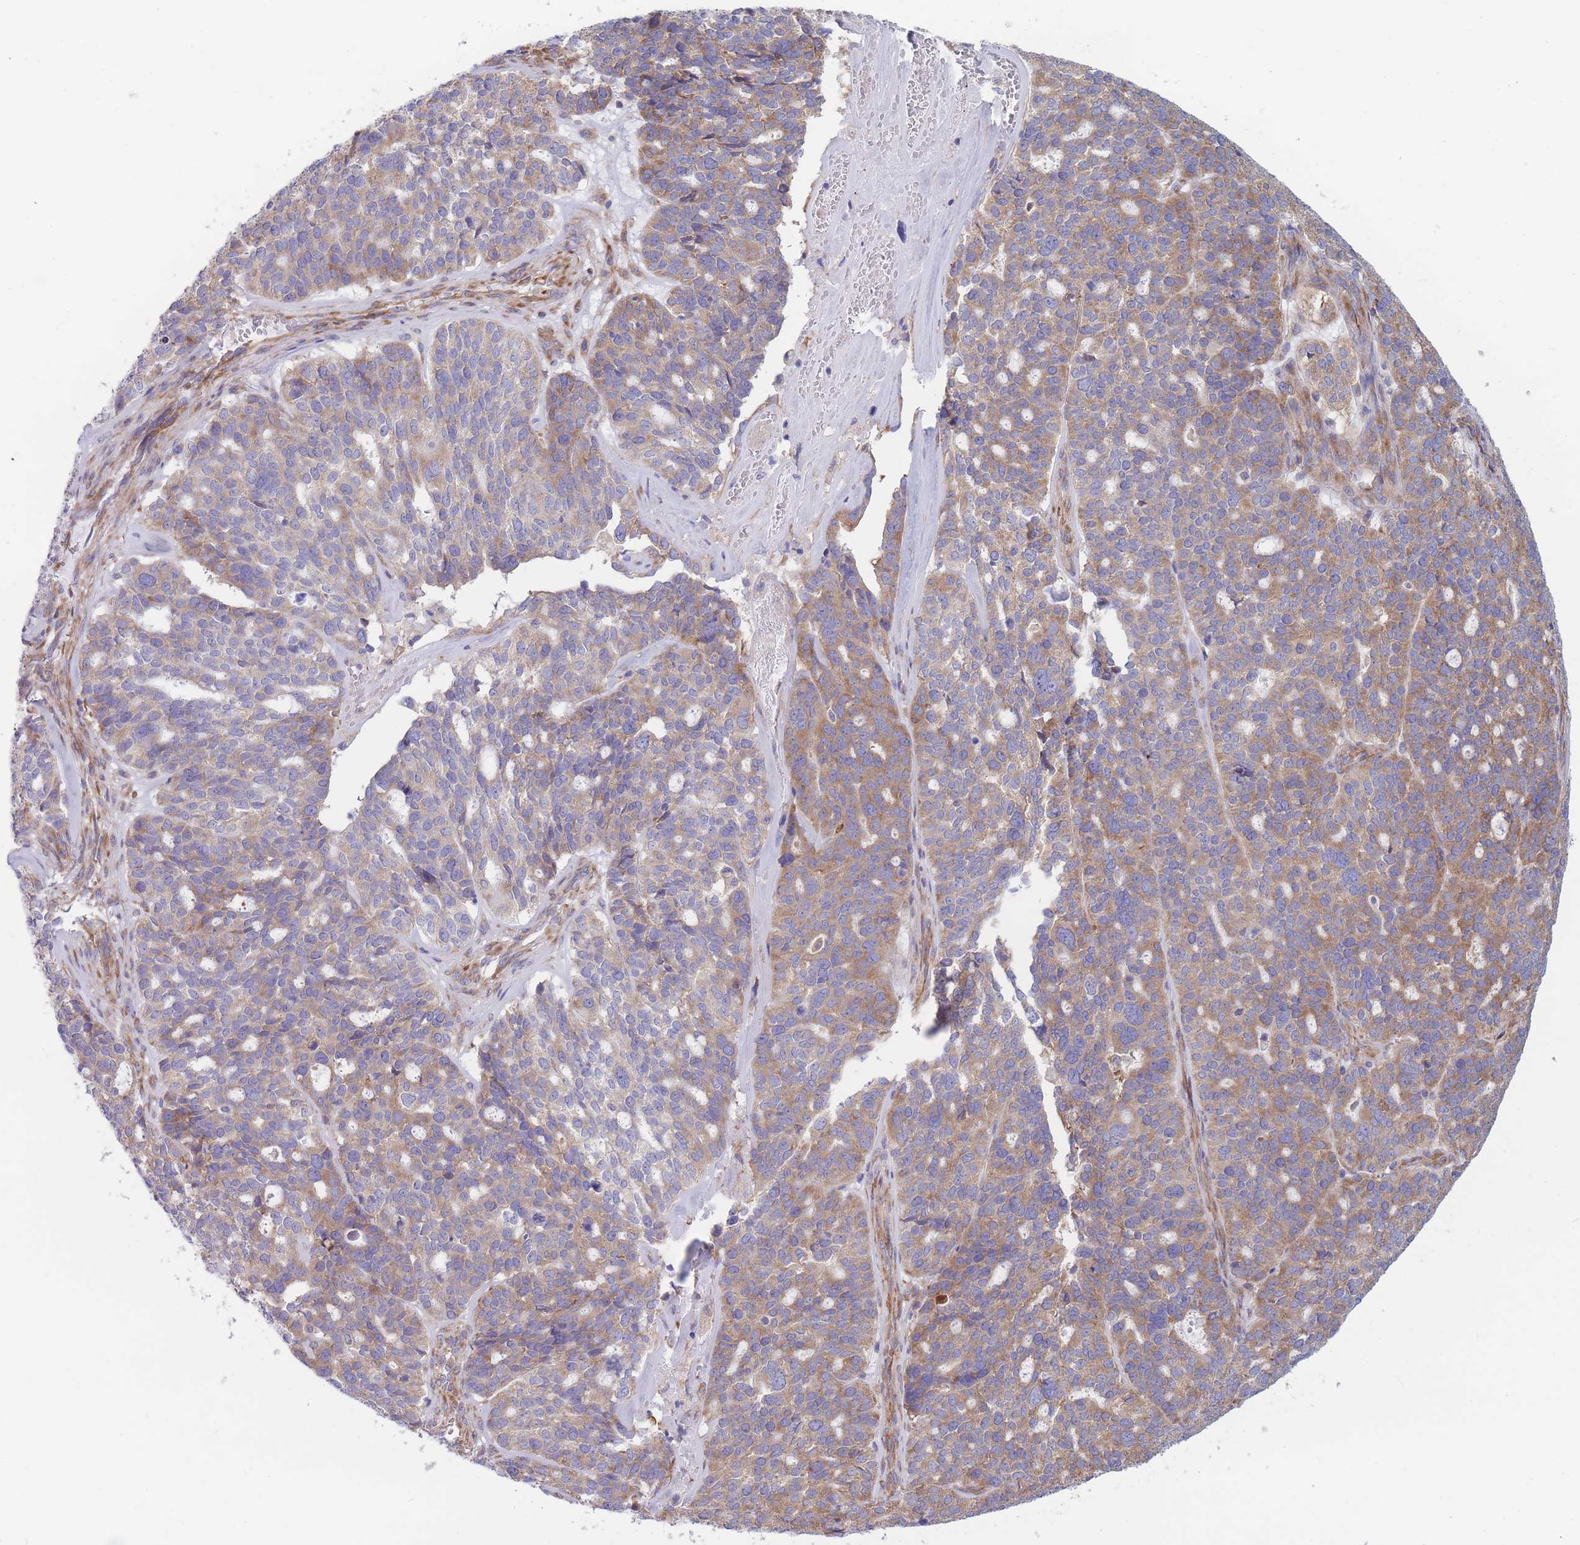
{"staining": {"intensity": "moderate", "quantity": ">75%", "location": "cytoplasmic/membranous"}, "tissue": "ovarian cancer", "cell_type": "Tumor cells", "image_type": "cancer", "snomed": [{"axis": "morphology", "description": "Cystadenocarcinoma, serous, NOS"}, {"axis": "topography", "description": "Ovary"}], "caption": "Immunohistochemical staining of ovarian cancer (serous cystadenocarcinoma) reveals medium levels of moderate cytoplasmic/membranous protein expression in about >75% of tumor cells.", "gene": "RPL8", "patient": {"sex": "female", "age": 59}}